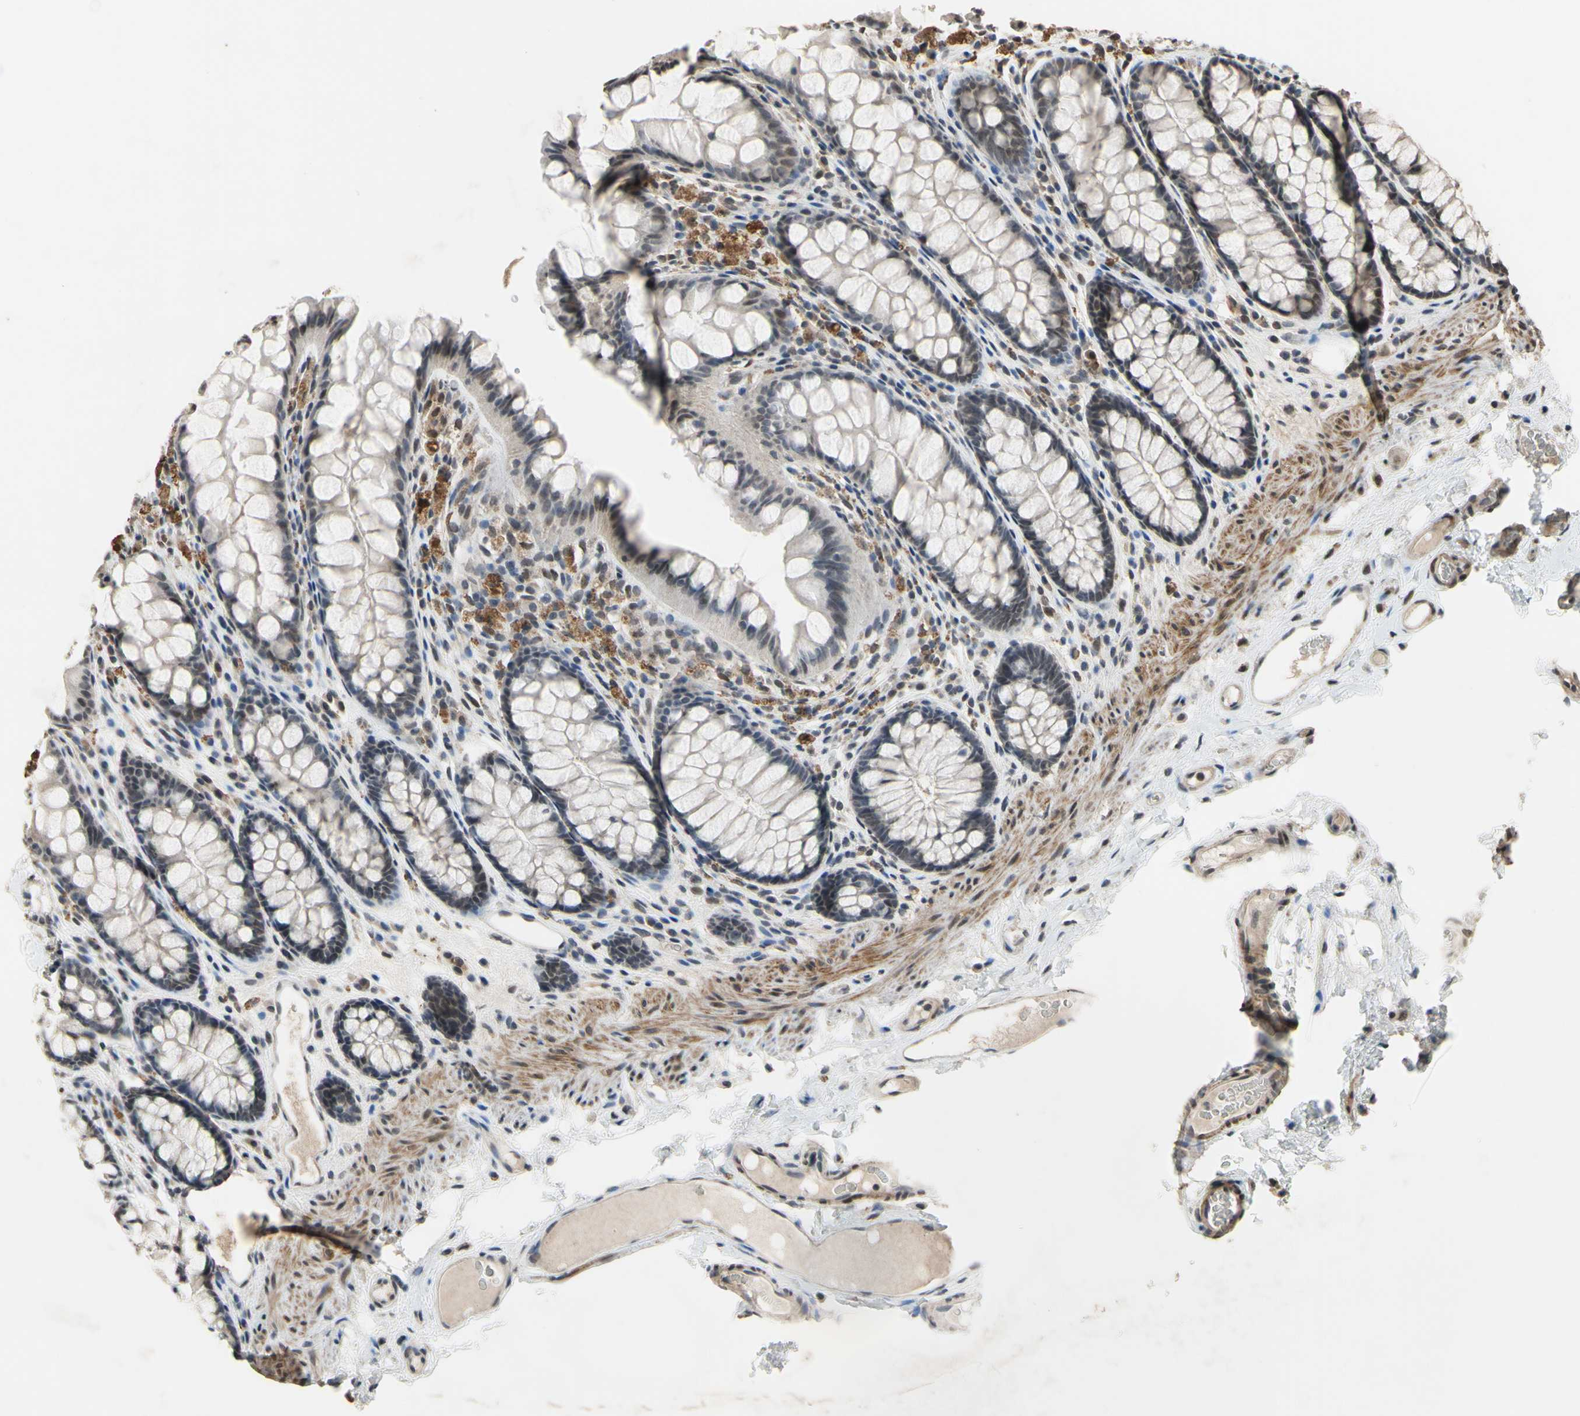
{"staining": {"intensity": "negative", "quantity": "none", "location": "none"}, "tissue": "colon", "cell_type": "Endothelial cells", "image_type": "normal", "snomed": [{"axis": "morphology", "description": "Normal tissue, NOS"}, {"axis": "topography", "description": "Colon"}], "caption": "Immunohistochemistry (IHC) histopathology image of unremarkable human colon stained for a protein (brown), which shows no staining in endothelial cells.", "gene": "ZNF174", "patient": {"sex": "female", "age": 55}}